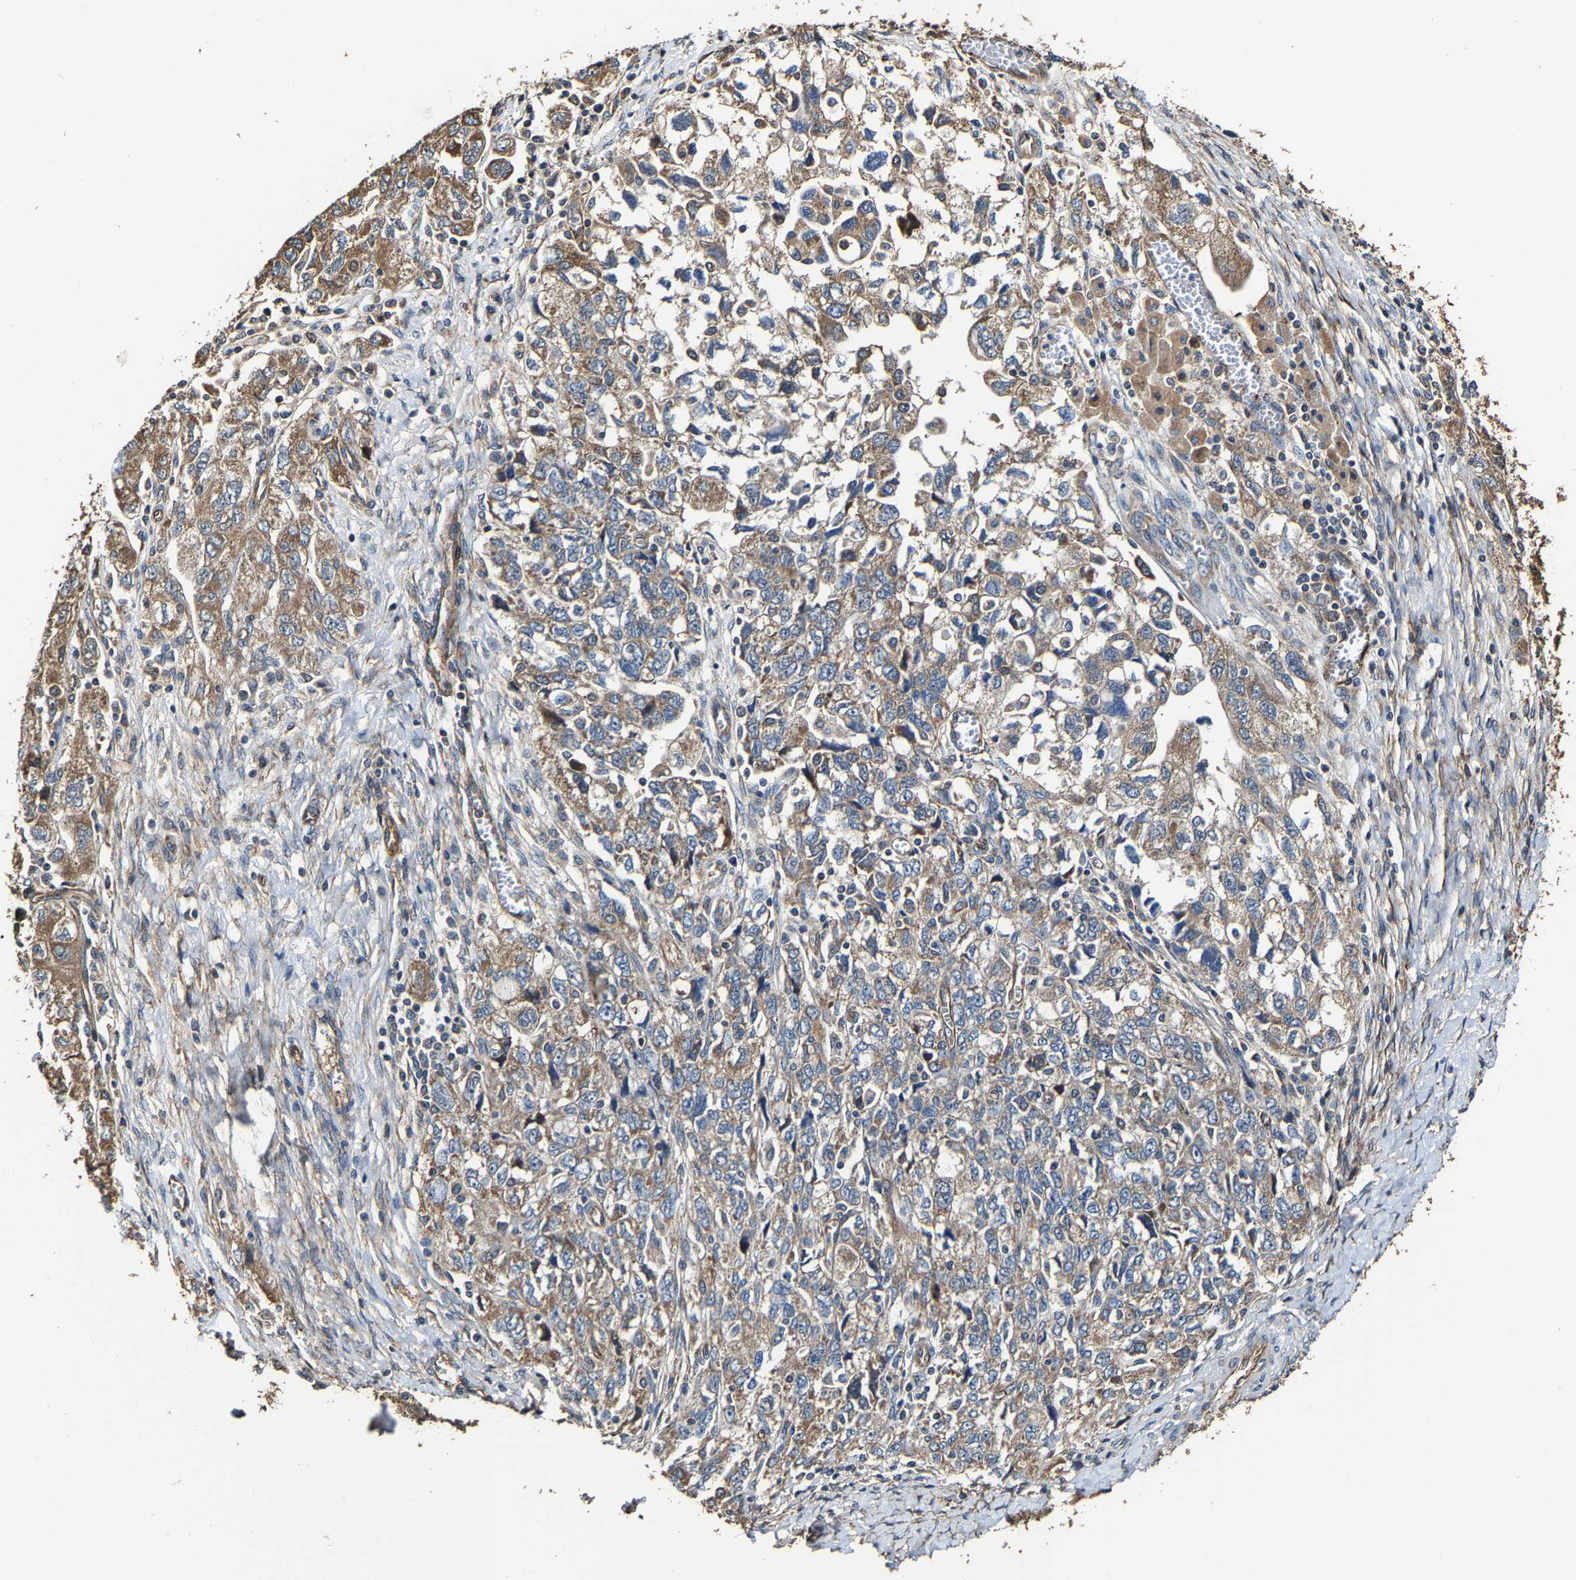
{"staining": {"intensity": "moderate", "quantity": ">75%", "location": "cytoplasmic/membranous"}, "tissue": "ovarian cancer", "cell_type": "Tumor cells", "image_type": "cancer", "snomed": [{"axis": "morphology", "description": "Carcinoma, NOS"}, {"axis": "morphology", "description": "Cystadenocarcinoma, serous, NOS"}, {"axis": "topography", "description": "Ovary"}], "caption": "Ovarian cancer (serous cystadenocarcinoma) was stained to show a protein in brown. There is medium levels of moderate cytoplasmic/membranous staining in approximately >75% of tumor cells.", "gene": "GFRA3", "patient": {"sex": "female", "age": 69}}